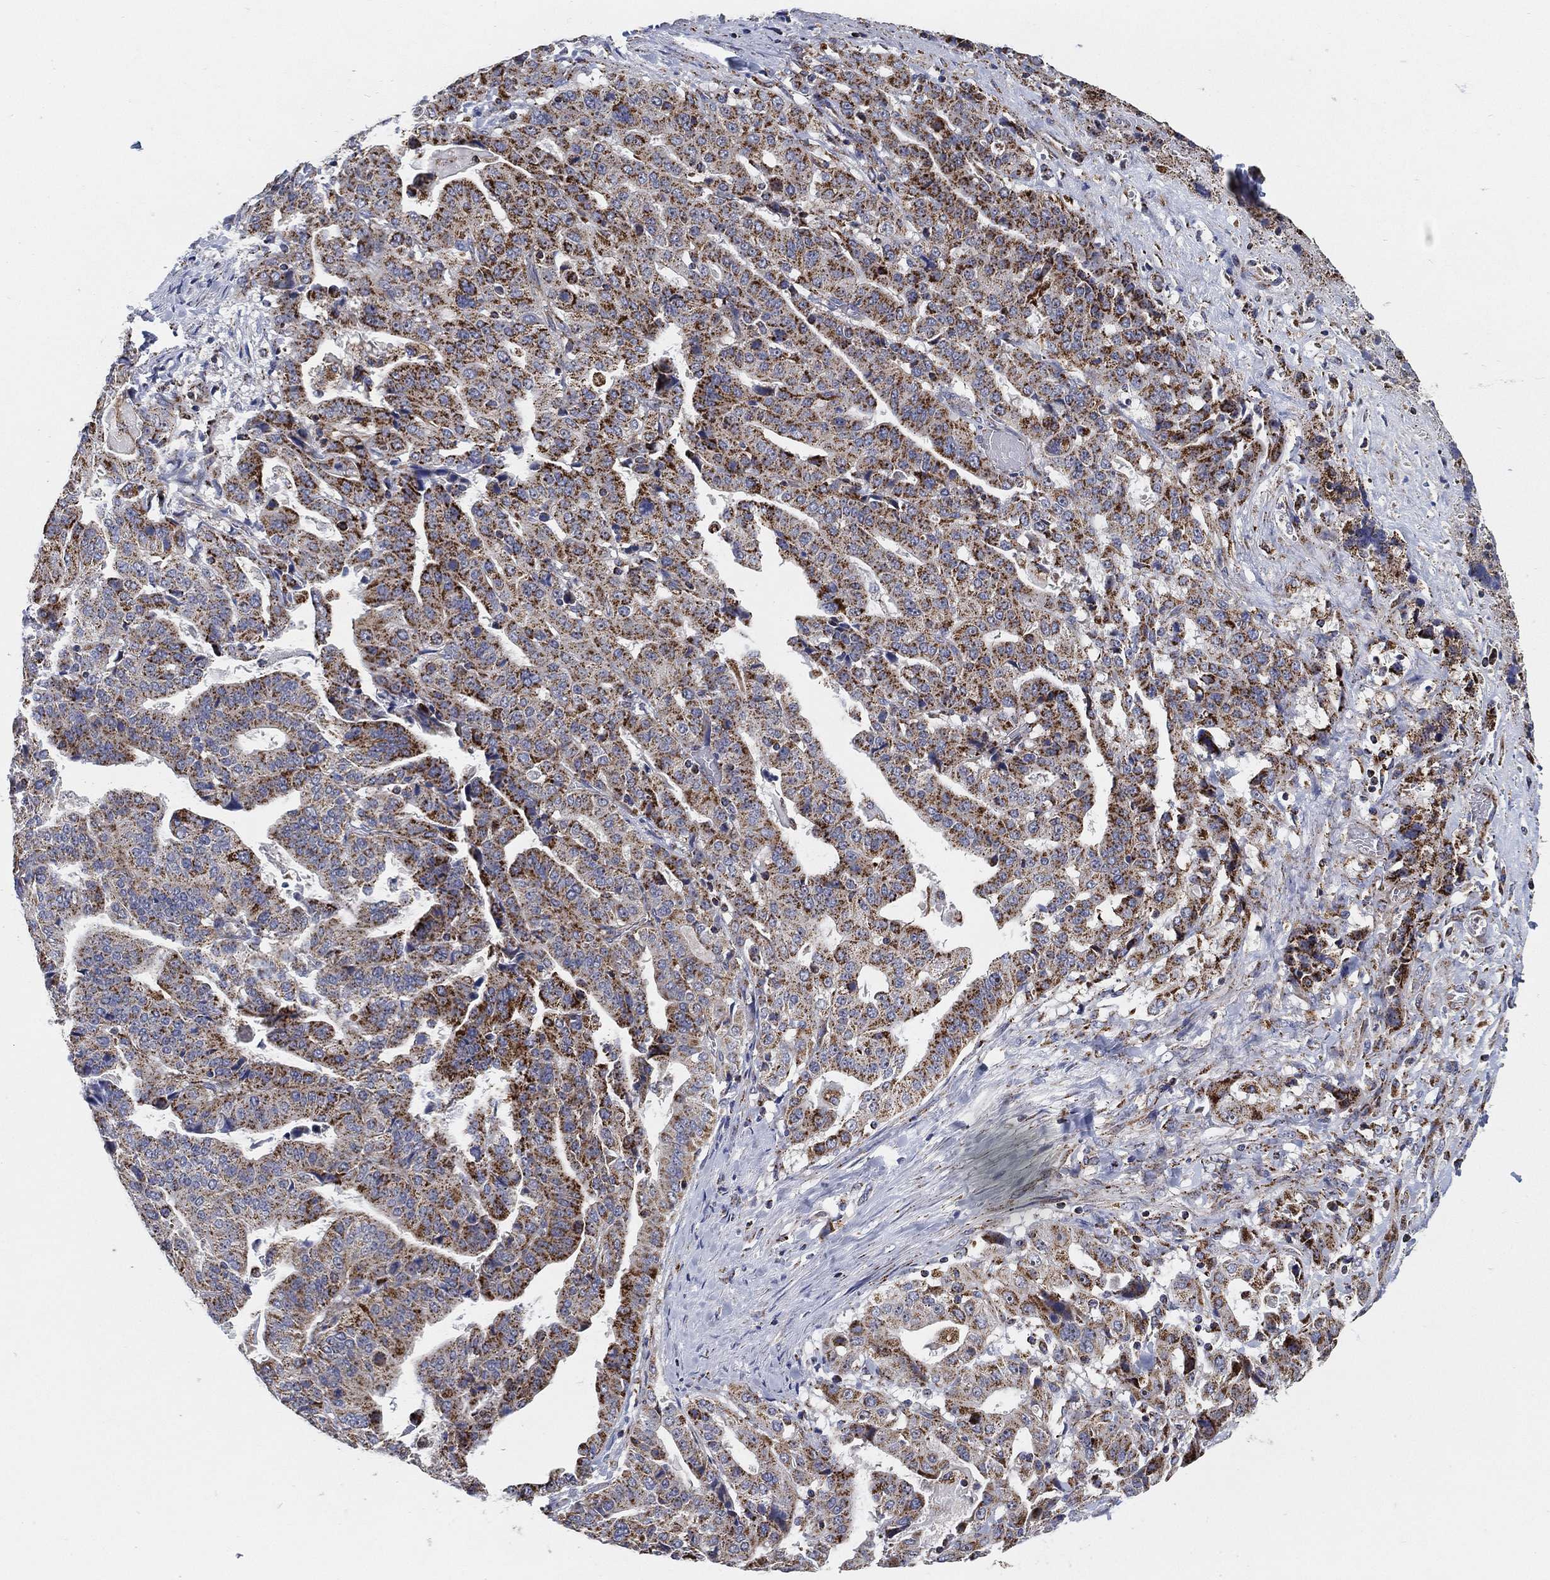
{"staining": {"intensity": "strong", "quantity": "25%-75%", "location": "cytoplasmic/membranous"}, "tissue": "stomach cancer", "cell_type": "Tumor cells", "image_type": "cancer", "snomed": [{"axis": "morphology", "description": "Adenocarcinoma, NOS"}, {"axis": "topography", "description": "Stomach"}], "caption": "This histopathology image exhibits immunohistochemistry (IHC) staining of human stomach cancer, with high strong cytoplasmic/membranous staining in approximately 25%-75% of tumor cells.", "gene": "GCAT", "patient": {"sex": "male", "age": 48}}